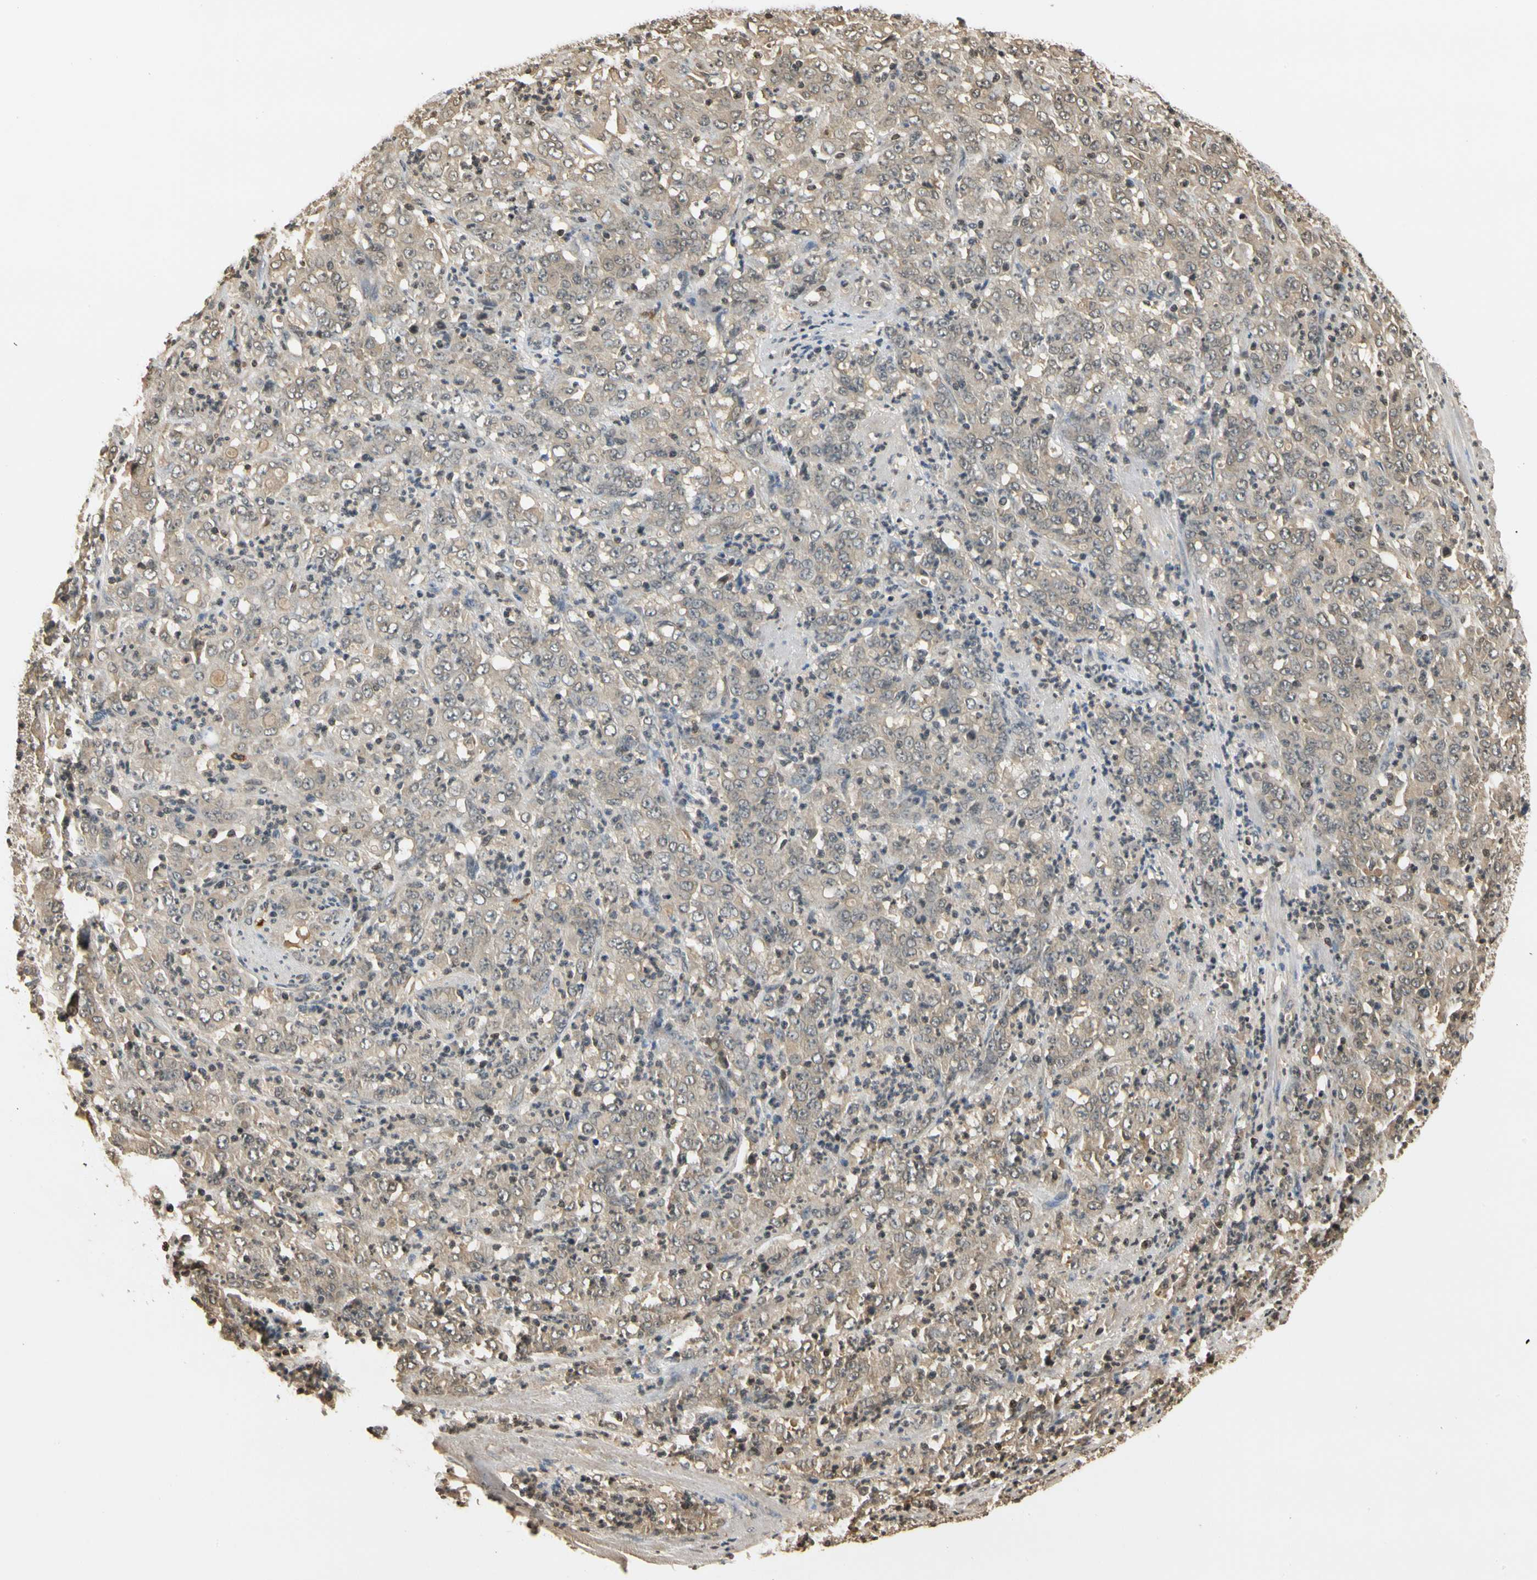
{"staining": {"intensity": "weak", "quantity": ">75%", "location": "cytoplasmic/membranous"}, "tissue": "stomach cancer", "cell_type": "Tumor cells", "image_type": "cancer", "snomed": [{"axis": "morphology", "description": "Adenocarcinoma, NOS"}, {"axis": "topography", "description": "Stomach, lower"}], "caption": "Brown immunohistochemical staining in human stomach adenocarcinoma demonstrates weak cytoplasmic/membranous expression in about >75% of tumor cells.", "gene": "SOD1", "patient": {"sex": "female", "age": 71}}